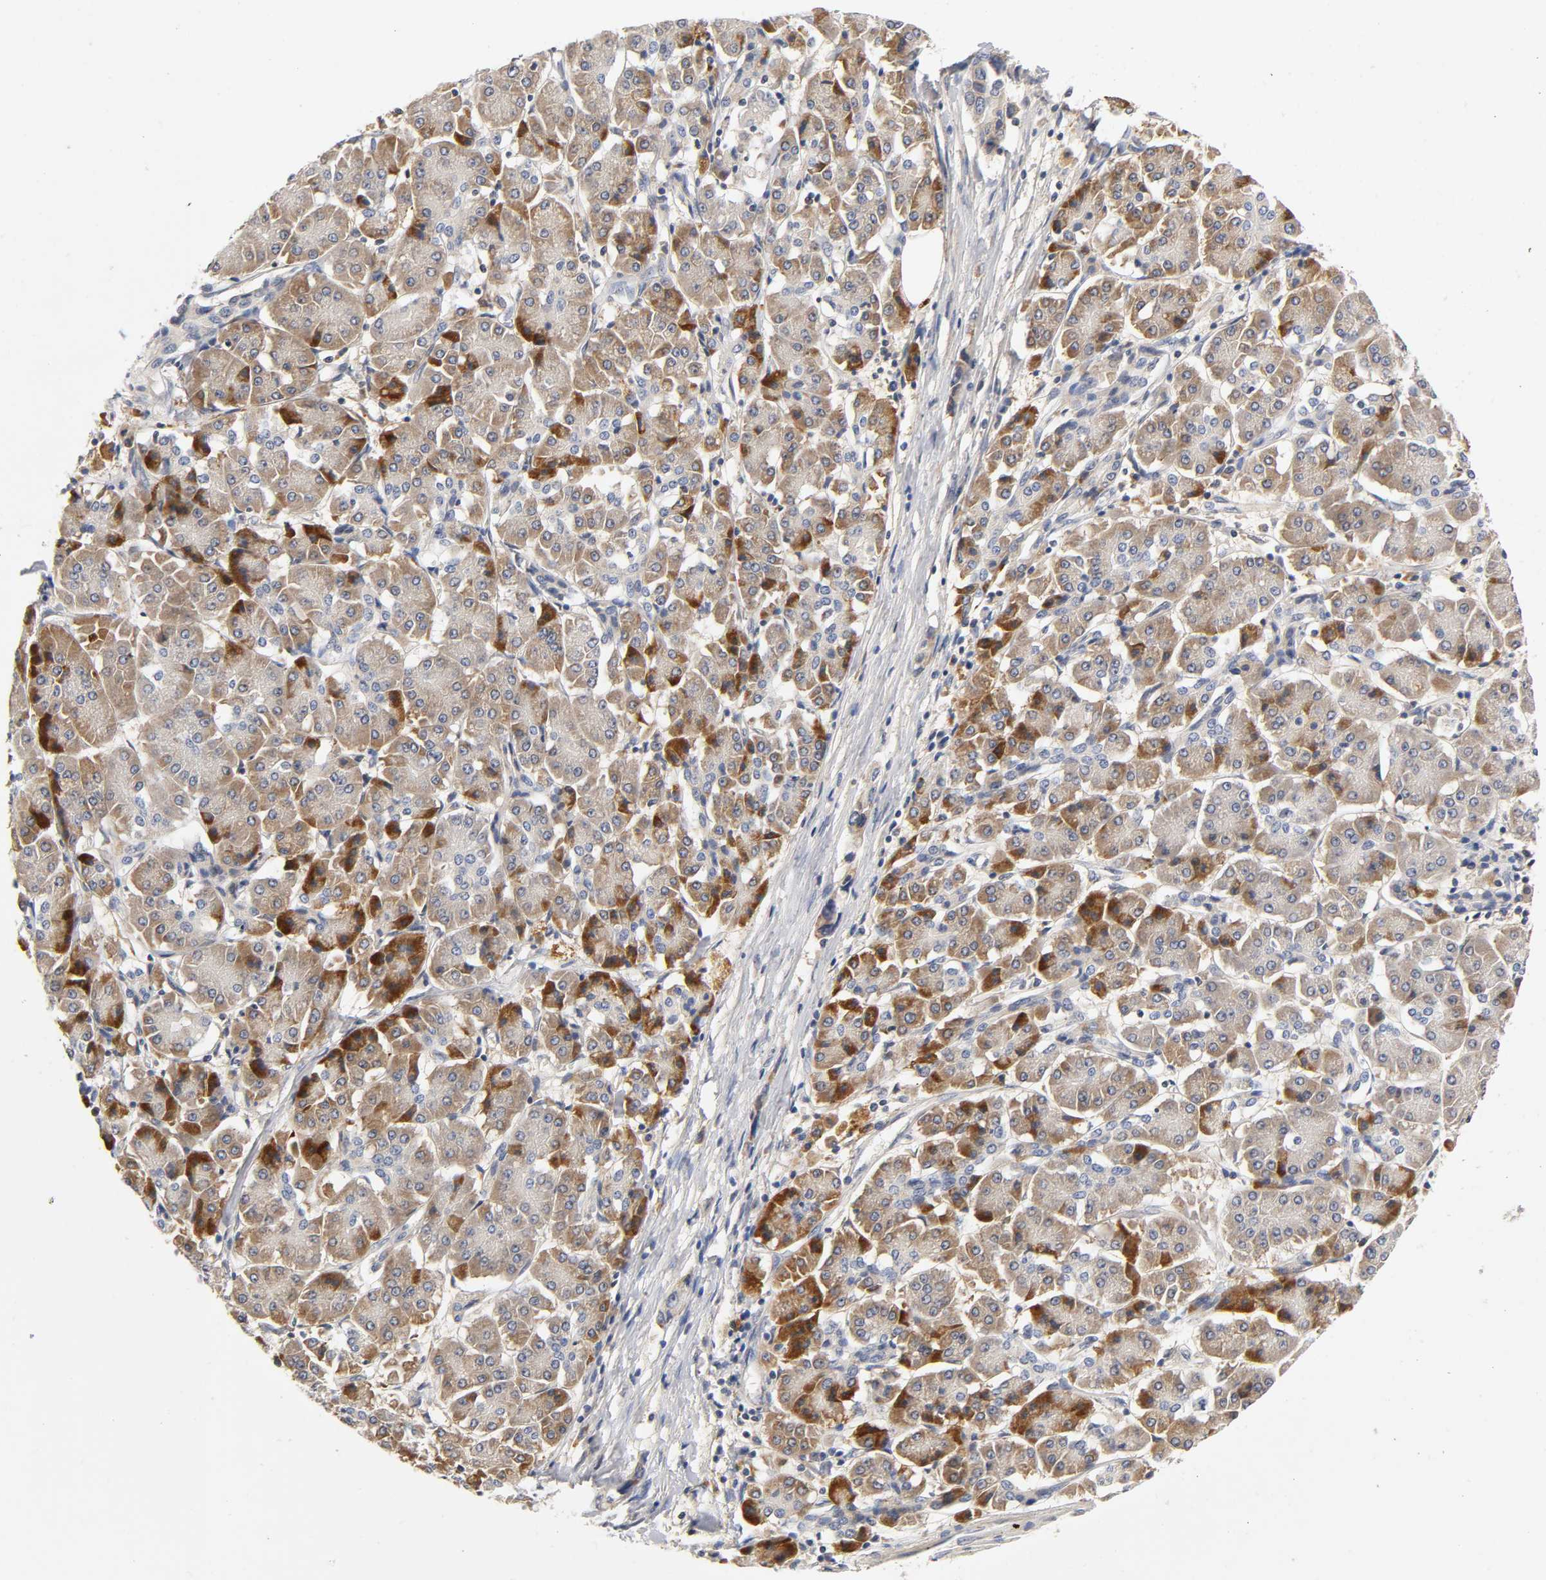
{"staining": {"intensity": "moderate", "quantity": ">75%", "location": "cytoplasmic/membranous"}, "tissue": "pancreatic cancer", "cell_type": "Tumor cells", "image_type": "cancer", "snomed": [{"axis": "morphology", "description": "Adenocarcinoma, NOS"}, {"axis": "topography", "description": "Pancreas"}], "caption": "This histopathology image shows adenocarcinoma (pancreatic) stained with immunohistochemistry (IHC) to label a protein in brown. The cytoplasmic/membranous of tumor cells show moderate positivity for the protein. Nuclei are counter-stained blue.", "gene": "RHOA", "patient": {"sex": "female", "age": 57}}